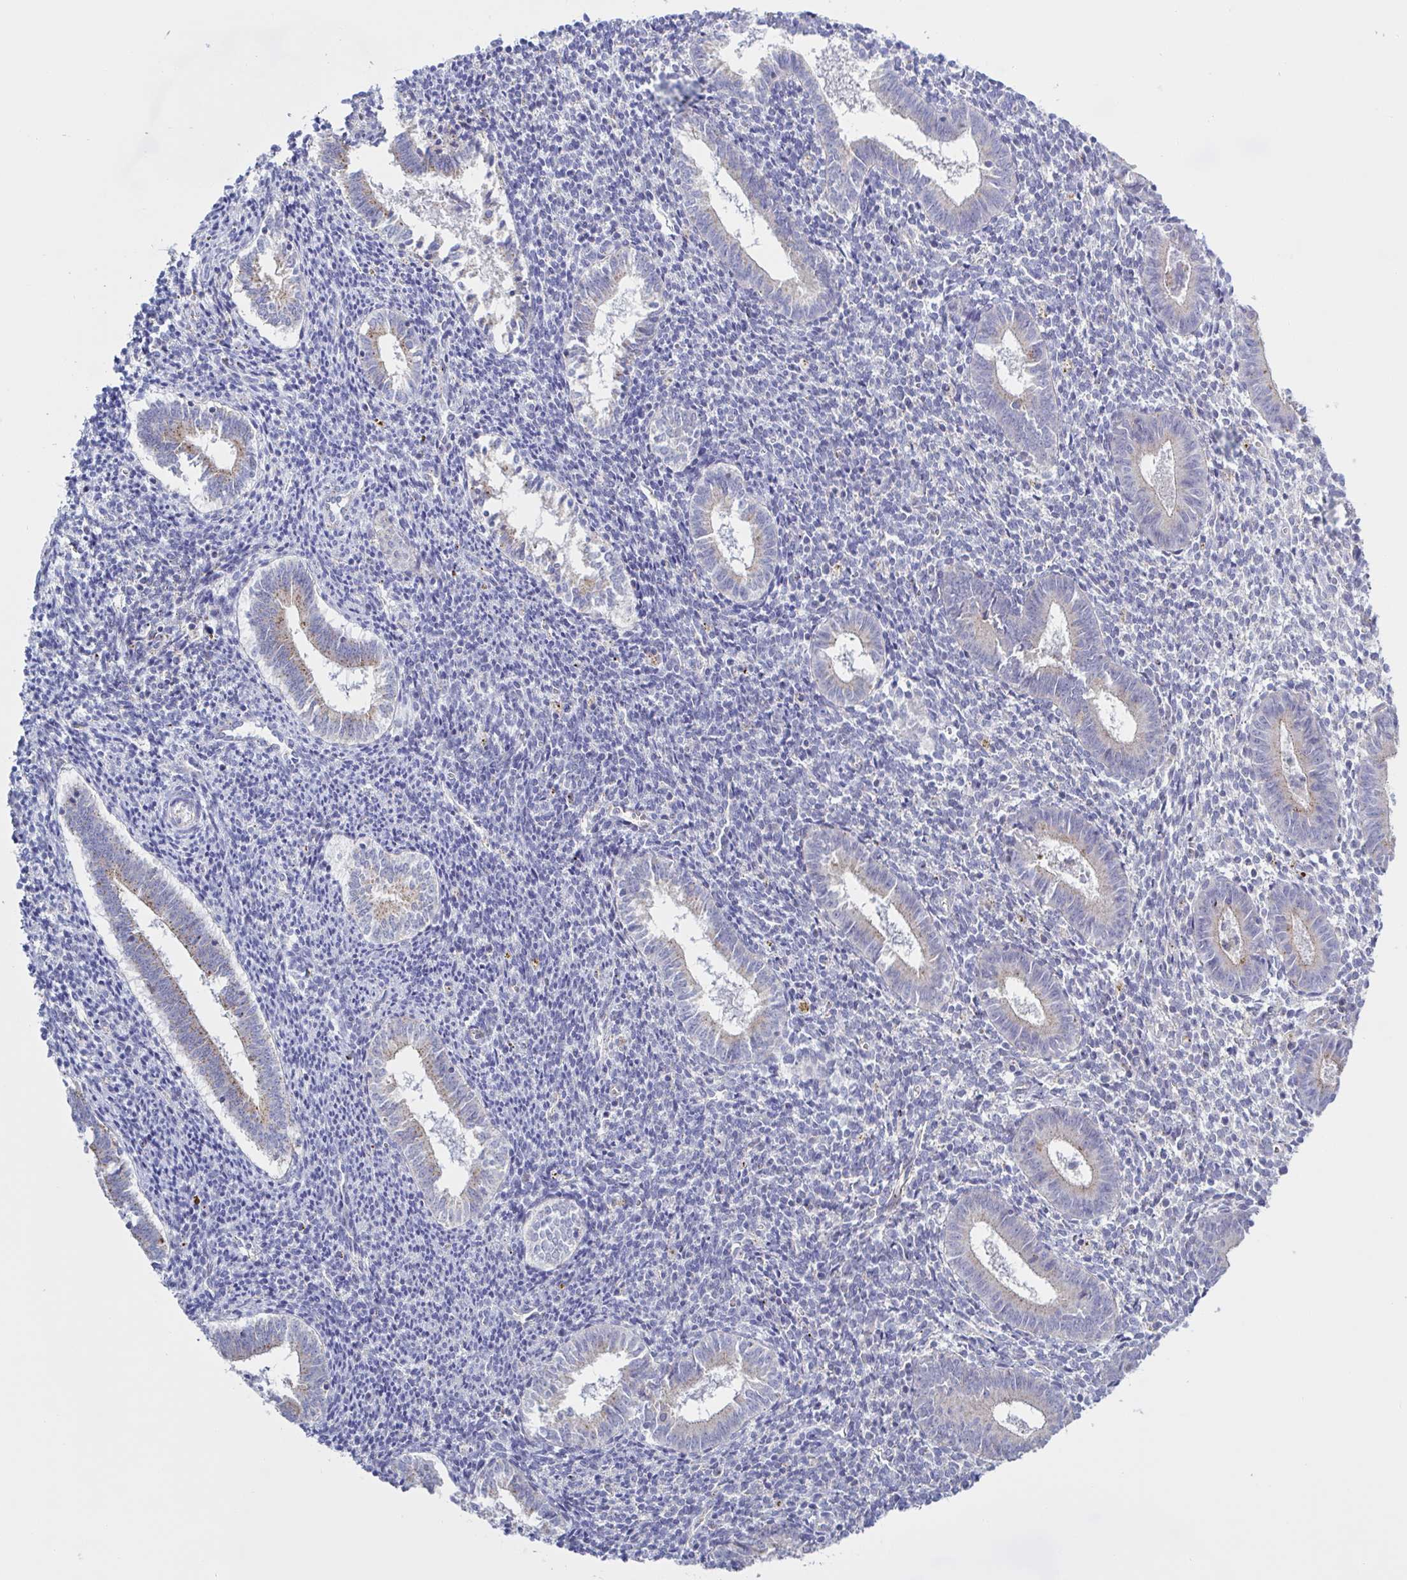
{"staining": {"intensity": "negative", "quantity": "none", "location": "none"}, "tissue": "endometrium", "cell_type": "Cells in endometrial stroma", "image_type": "normal", "snomed": [{"axis": "morphology", "description": "Normal tissue, NOS"}, {"axis": "topography", "description": "Endometrium"}], "caption": "High magnification brightfield microscopy of normal endometrium stained with DAB (brown) and counterstained with hematoxylin (blue): cells in endometrial stroma show no significant expression. The staining is performed using DAB (3,3'-diaminobenzidine) brown chromogen with nuclei counter-stained in using hematoxylin.", "gene": "CHMP5", "patient": {"sex": "female", "age": 25}}